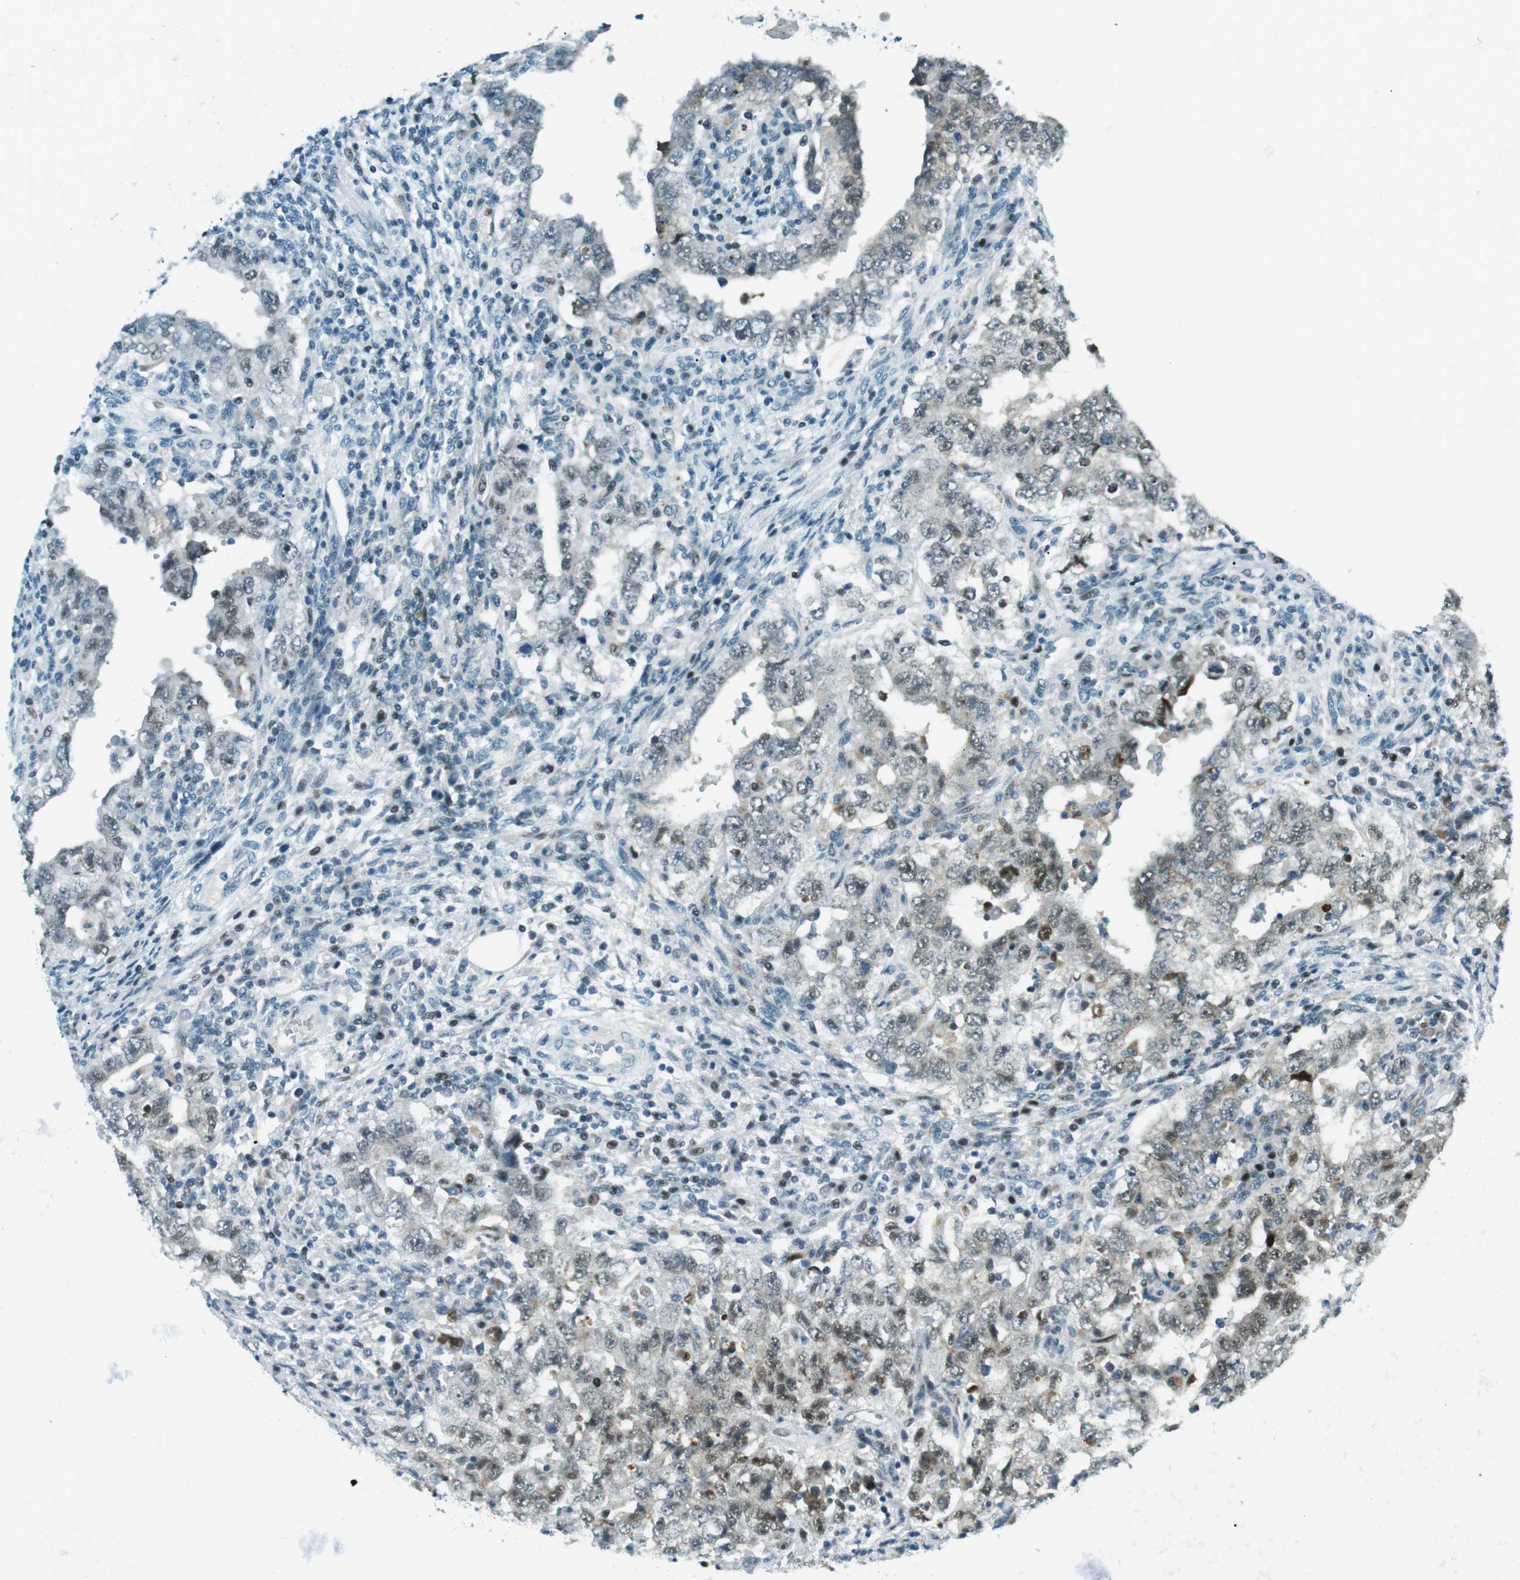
{"staining": {"intensity": "moderate", "quantity": "<25%", "location": "nuclear"}, "tissue": "testis cancer", "cell_type": "Tumor cells", "image_type": "cancer", "snomed": [{"axis": "morphology", "description": "Carcinoma, Embryonal, NOS"}, {"axis": "topography", "description": "Testis"}], "caption": "A high-resolution micrograph shows immunohistochemistry staining of embryonal carcinoma (testis), which exhibits moderate nuclear expression in about <25% of tumor cells.", "gene": "PJA1", "patient": {"sex": "male", "age": 26}}